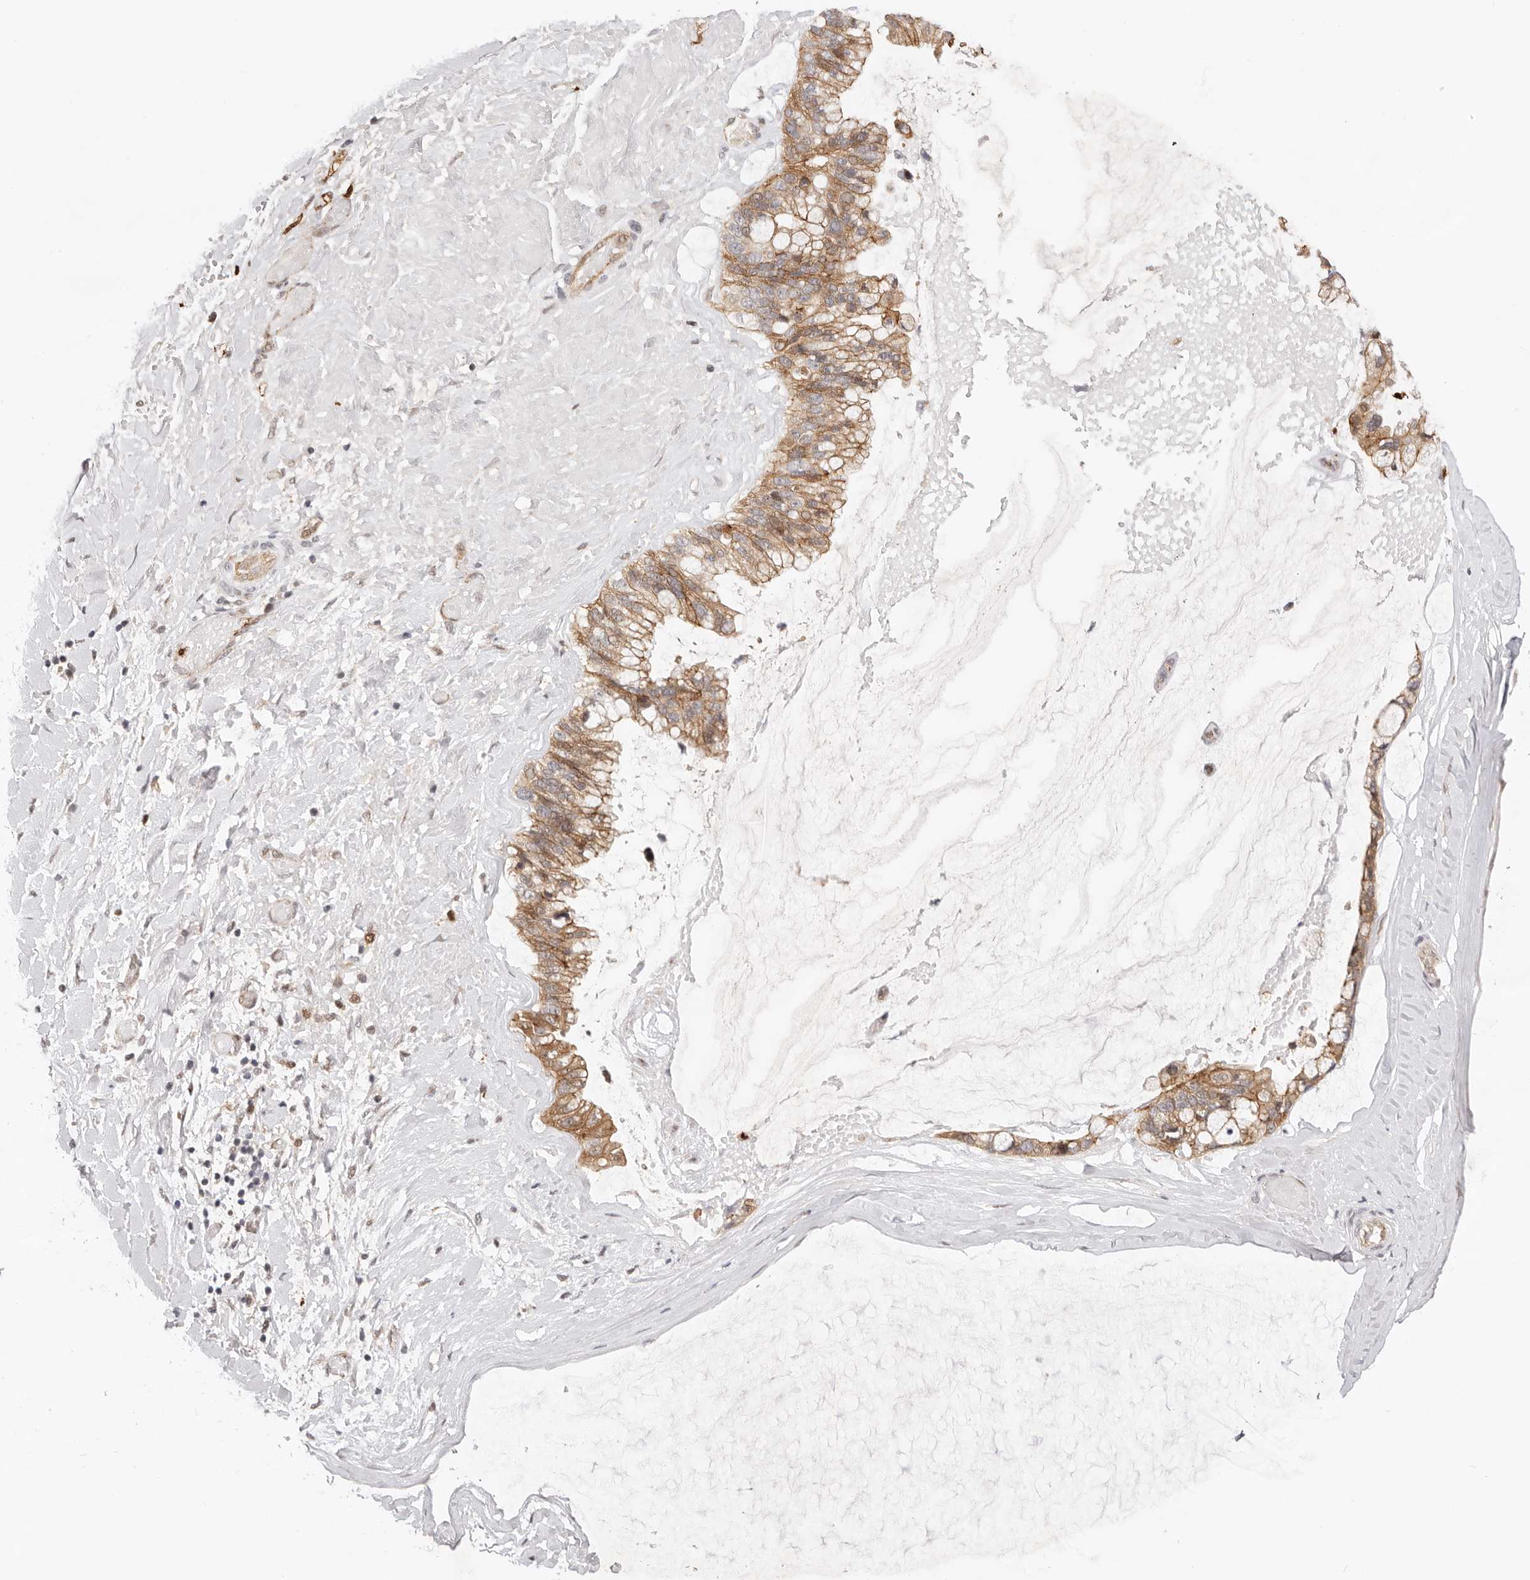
{"staining": {"intensity": "moderate", "quantity": ">75%", "location": "cytoplasmic/membranous"}, "tissue": "ovarian cancer", "cell_type": "Tumor cells", "image_type": "cancer", "snomed": [{"axis": "morphology", "description": "Cystadenocarcinoma, mucinous, NOS"}, {"axis": "topography", "description": "Ovary"}], "caption": "Protein staining reveals moderate cytoplasmic/membranous expression in about >75% of tumor cells in ovarian cancer (mucinous cystadenocarcinoma).", "gene": "AFDN", "patient": {"sex": "female", "age": 39}}